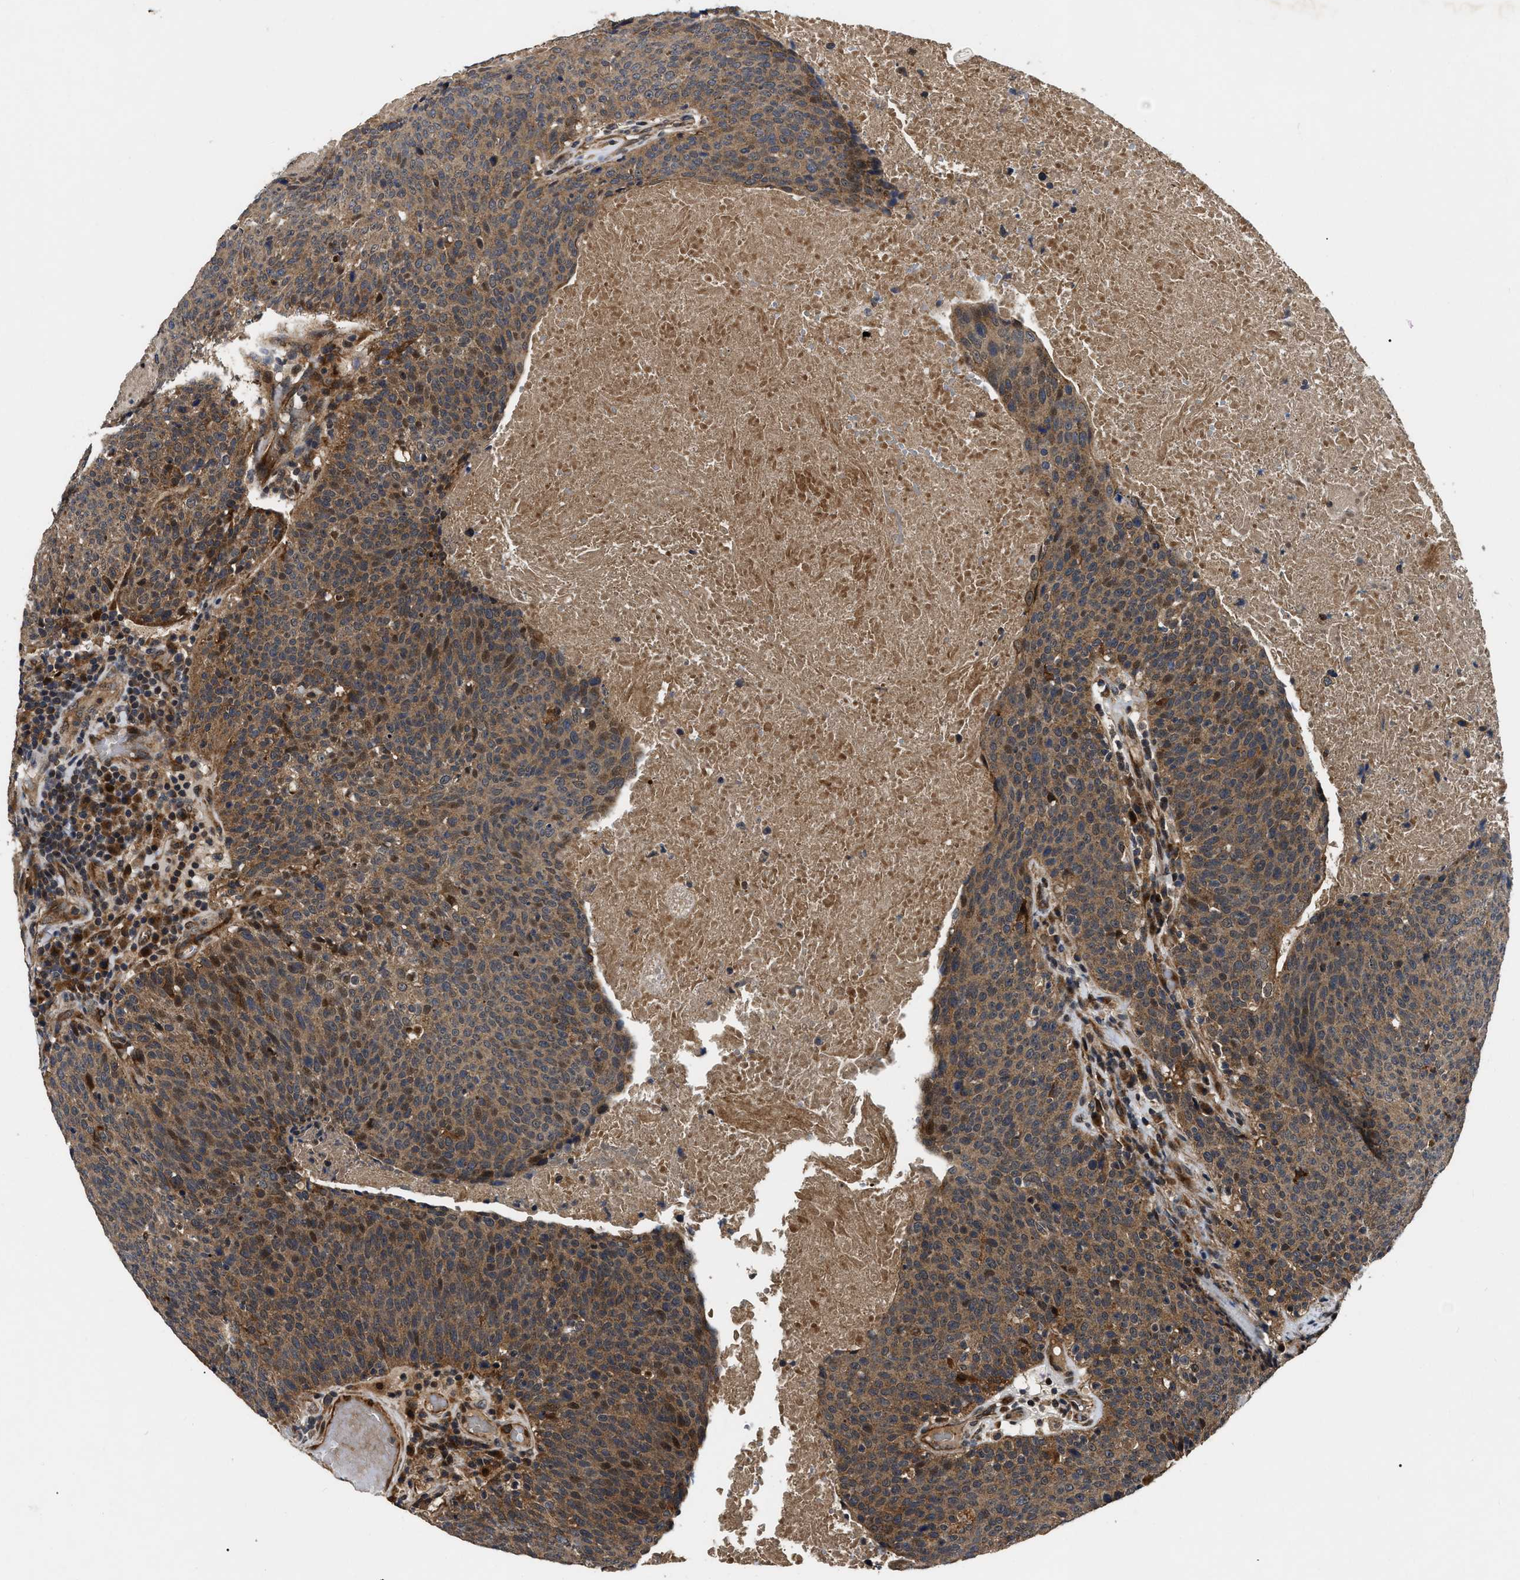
{"staining": {"intensity": "moderate", "quantity": ">75%", "location": "cytoplasmic/membranous,nuclear"}, "tissue": "head and neck cancer", "cell_type": "Tumor cells", "image_type": "cancer", "snomed": [{"axis": "morphology", "description": "Squamous cell carcinoma, NOS"}, {"axis": "morphology", "description": "Squamous cell carcinoma, metastatic, NOS"}, {"axis": "topography", "description": "Lymph node"}, {"axis": "topography", "description": "Head-Neck"}], "caption": "Head and neck cancer (metastatic squamous cell carcinoma) tissue exhibits moderate cytoplasmic/membranous and nuclear expression in about >75% of tumor cells, visualized by immunohistochemistry.", "gene": "PPWD1", "patient": {"sex": "male", "age": 62}}